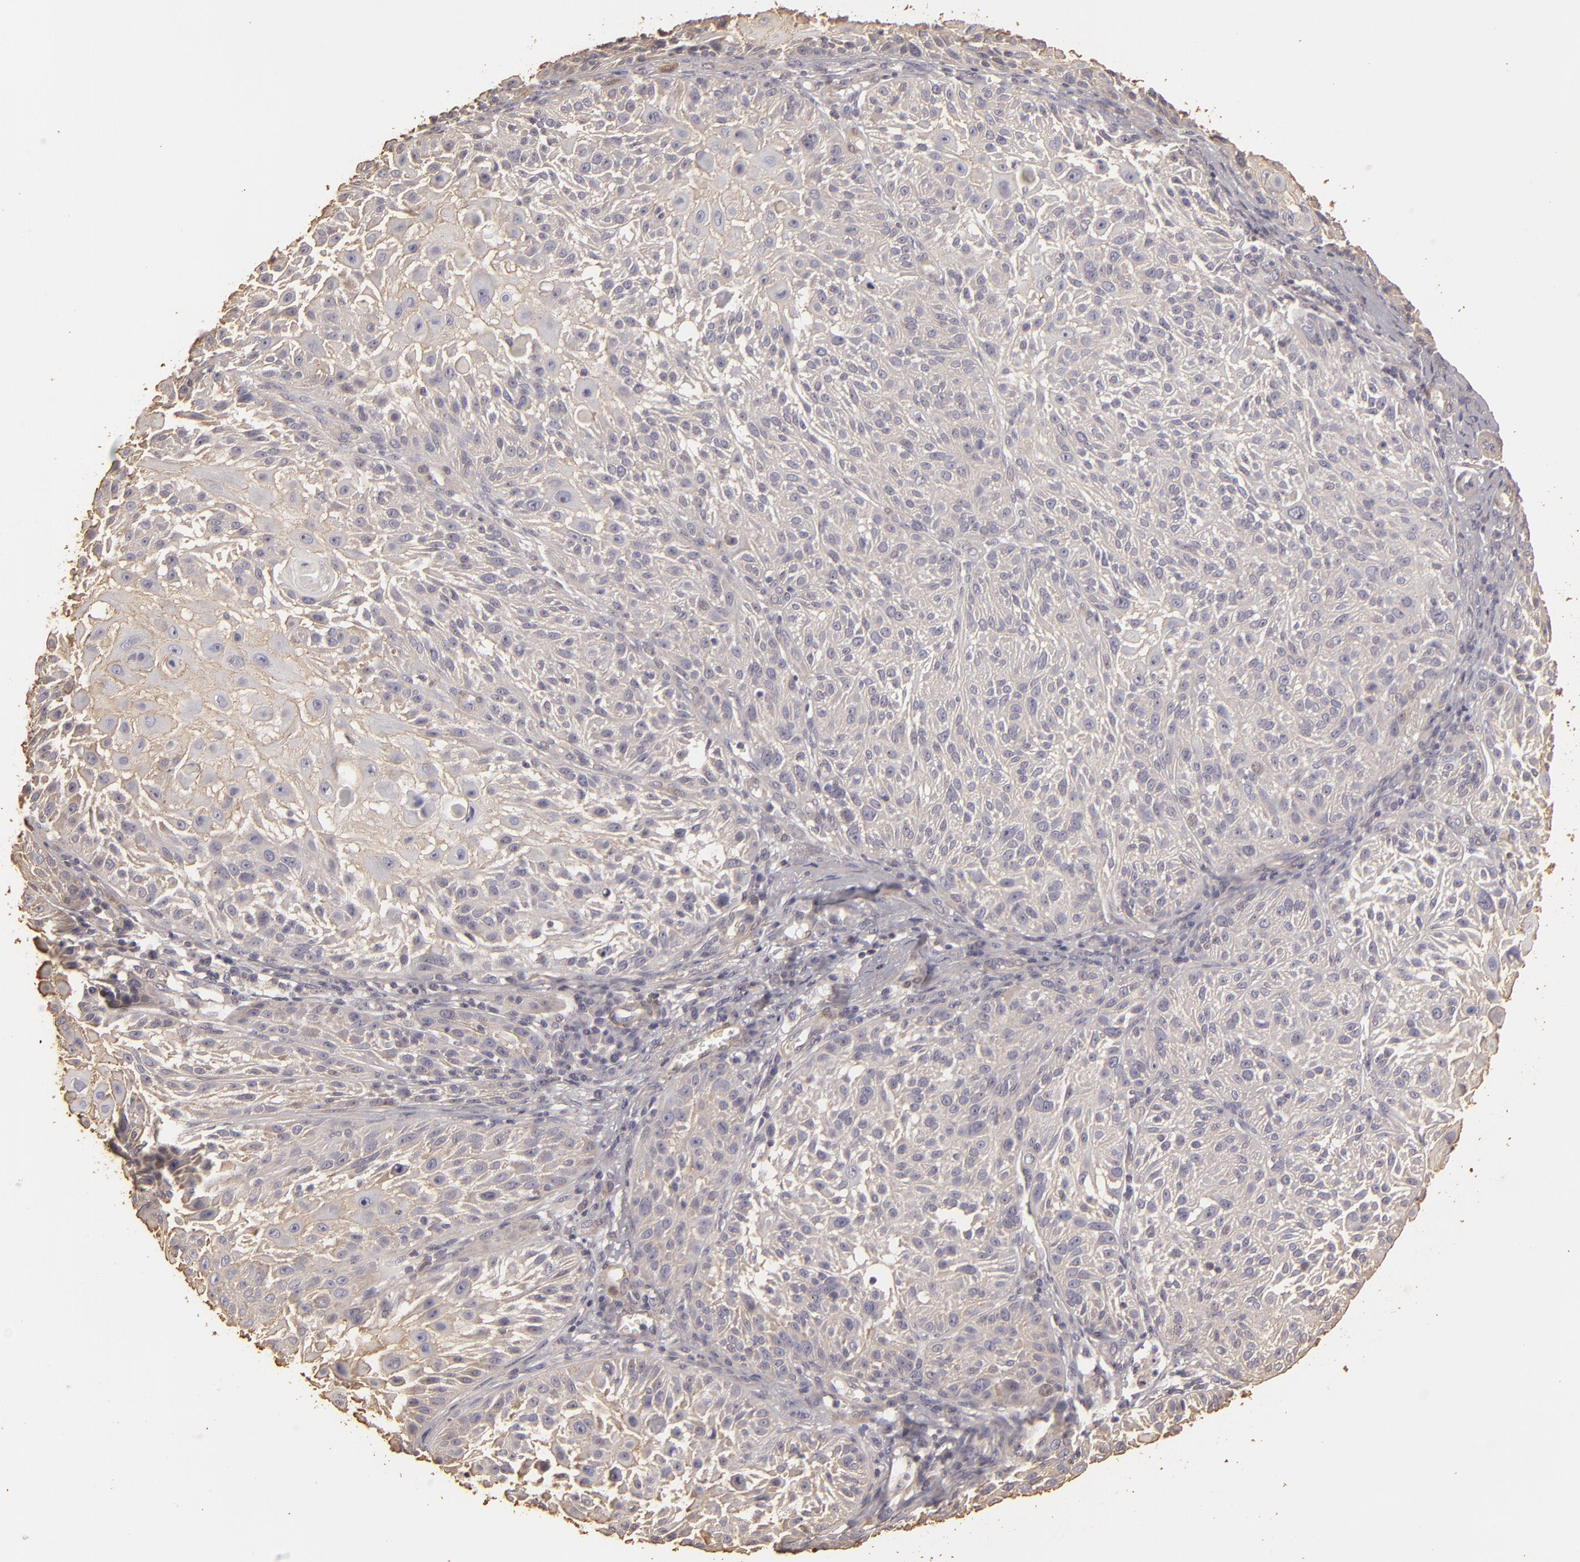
{"staining": {"intensity": "negative", "quantity": "none", "location": "none"}, "tissue": "skin cancer", "cell_type": "Tumor cells", "image_type": "cancer", "snomed": [{"axis": "morphology", "description": "Squamous cell carcinoma, NOS"}, {"axis": "topography", "description": "Skin"}], "caption": "The micrograph exhibits no staining of tumor cells in skin cancer.", "gene": "HSPB6", "patient": {"sex": "female", "age": 89}}